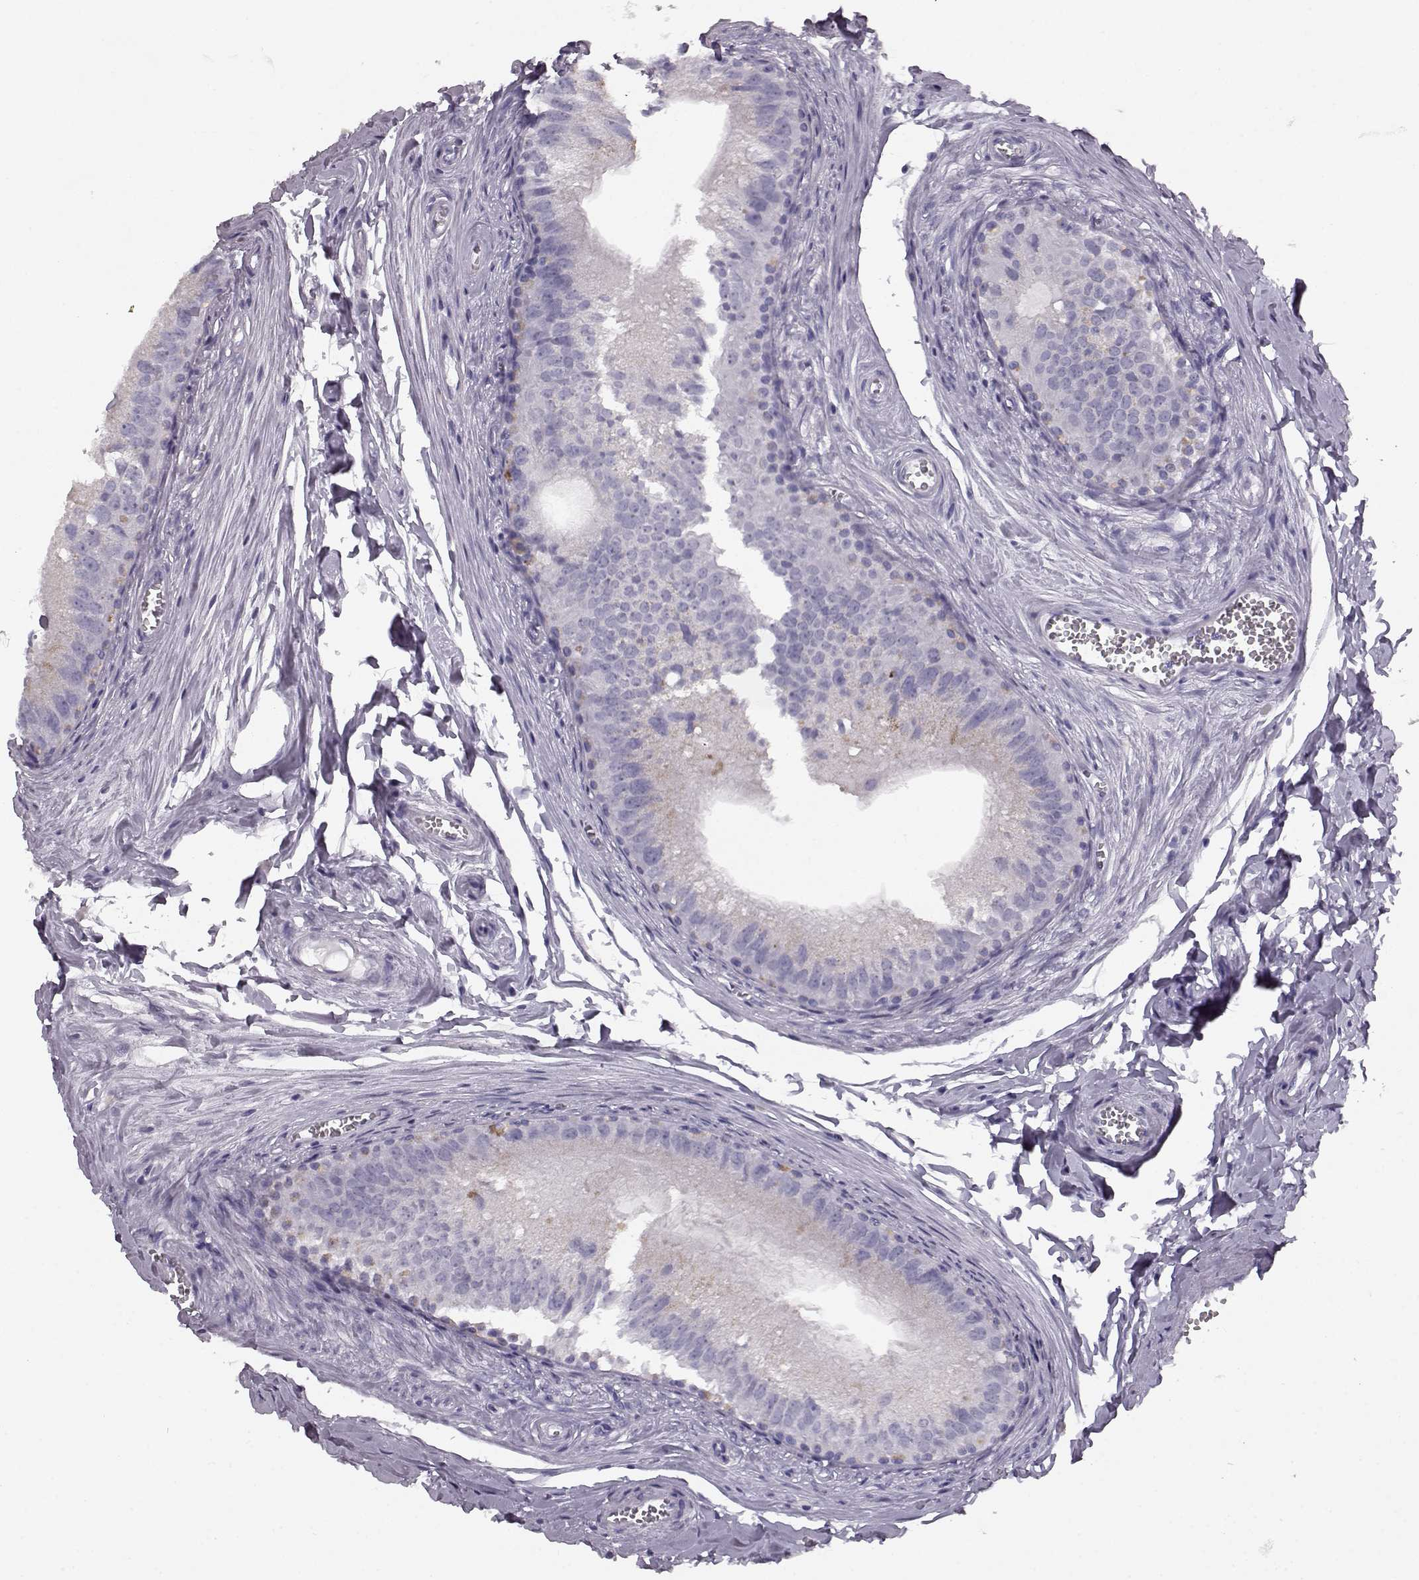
{"staining": {"intensity": "negative", "quantity": "none", "location": "none"}, "tissue": "epididymis", "cell_type": "Glandular cells", "image_type": "normal", "snomed": [{"axis": "morphology", "description": "Normal tissue, NOS"}, {"axis": "topography", "description": "Epididymis"}], "caption": "High power microscopy image of an immunohistochemistry (IHC) micrograph of unremarkable epididymis, revealing no significant staining in glandular cells.", "gene": "BFSP2", "patient": {"sex": "male", "age": 45}}